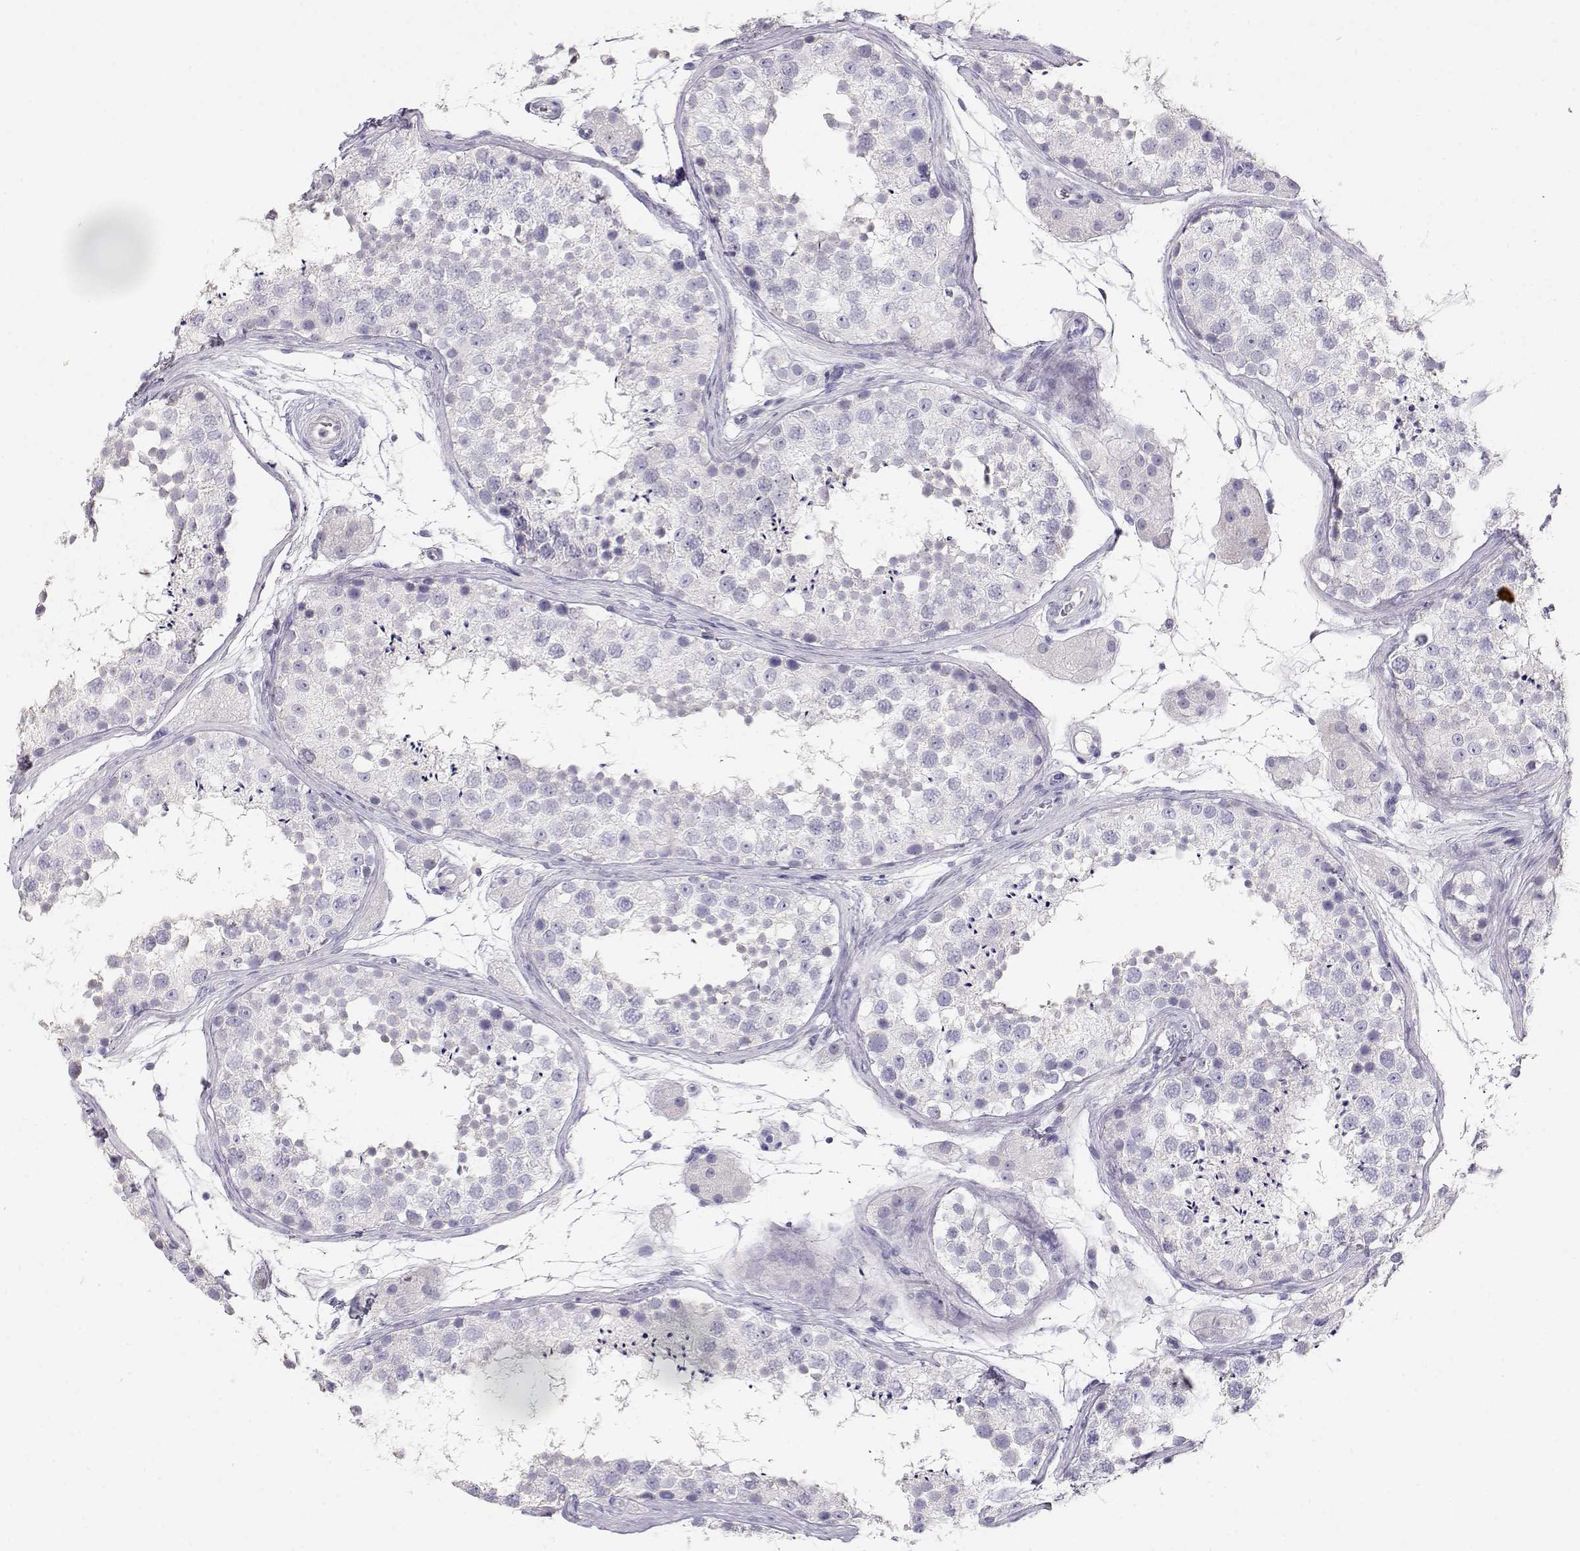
{"staining": {"intensity": "negative", "quantity": "none", "location": "none"}, "tissue": "testis", "cell_type": "Cells in seminiferous ducts", "image_type": "normal", "snomed": [{"axis": "morphology", "description": "Normal tissue, NOS"}, {"axis": "topography", "description": "Testis"}], "caption": "DAB (3,3'-diaminobenzidine) immunohistochemical staining of normal human testis demonstrates no significant staining in cells in seminiferous ducts. (Stains: DAB (3,3'-diaminobenzidine) immunohistochemistry (IHC) with hematoxylin counter stain, Microscopy: brightfield microscopy at high magnification).", "gene": "GPR174", "patient": {"sex": "male", "age": 41}}